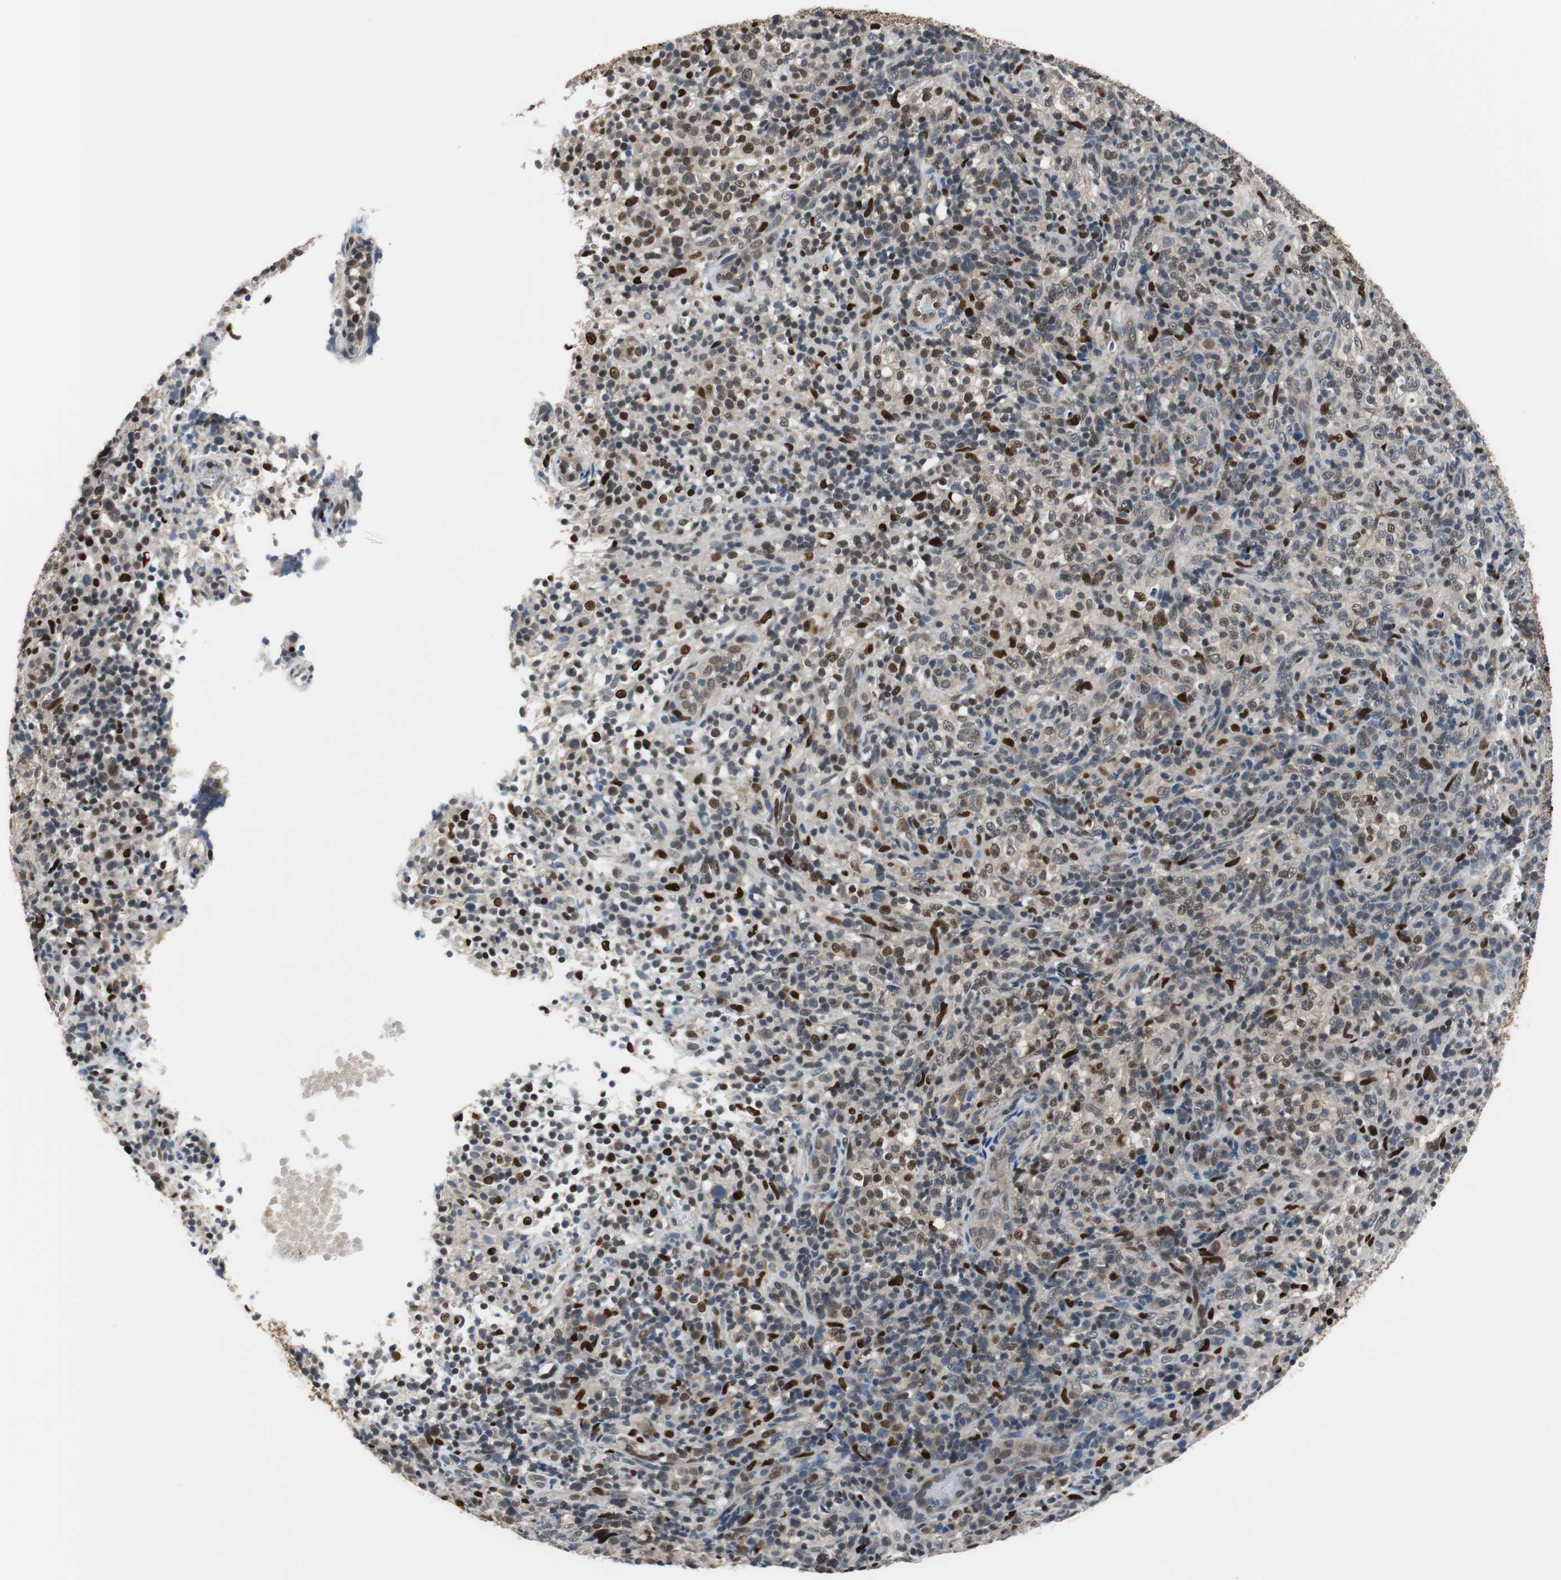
{"staining": {"intensity": "weak", "quantity": ">75%", "location": "nuclear"}, "tissue": "lymphoma", "cell_type": "Tumor cells", "image_type": "cancer", "snomed": [{"axis": "morphology", "description": "Malignant lymphoma, non-Hodgkin's type, High grade"}, {"axis": "topography", "description": "Lymph node"}], "caption": "Lymphoma stained with a brown dye shows weak nuclear positive expression in about >75% of tumor cells.", "gene": "MAFB", "patient": {"sex": "female", "age": 76}}